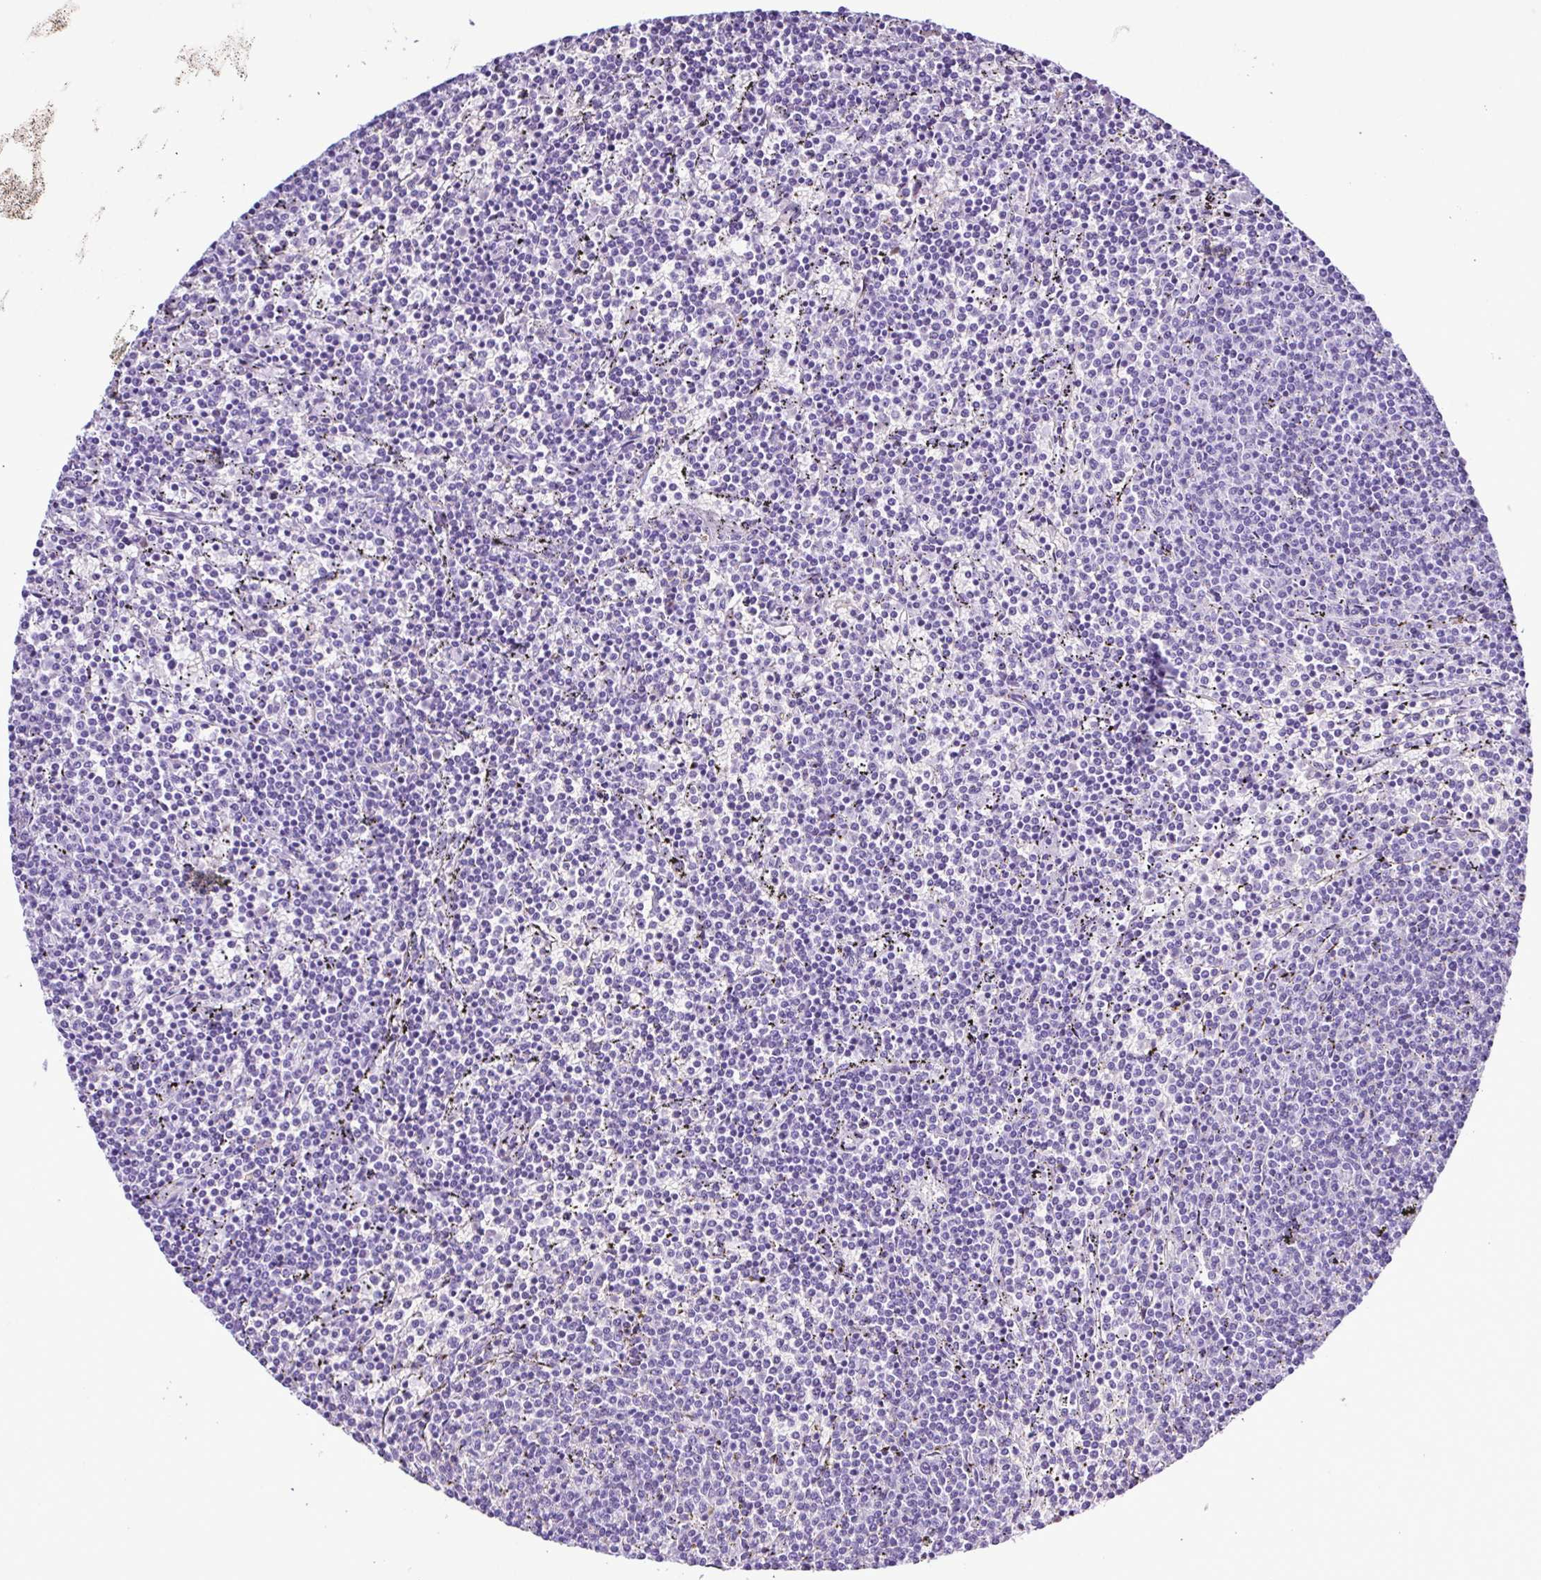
{"staining": {"intensity": "negative", "quantity": "none", "location": "none"}, "tissue": "lymphoma", "cell_type": "Tumor cells", "image_type": "cancer", "snomed": [{"axis": "morphology", "description": "Malignant lymphoma, non-Hodgkin's type, Low grade"}, {"axis": "topography", "description": "Spleen"}], "caption": "A micrograph of human lymphoma is negative for staining in tumor cells.", "gene": "SYT1", "patient": {"sex": "female", "age": 50}}